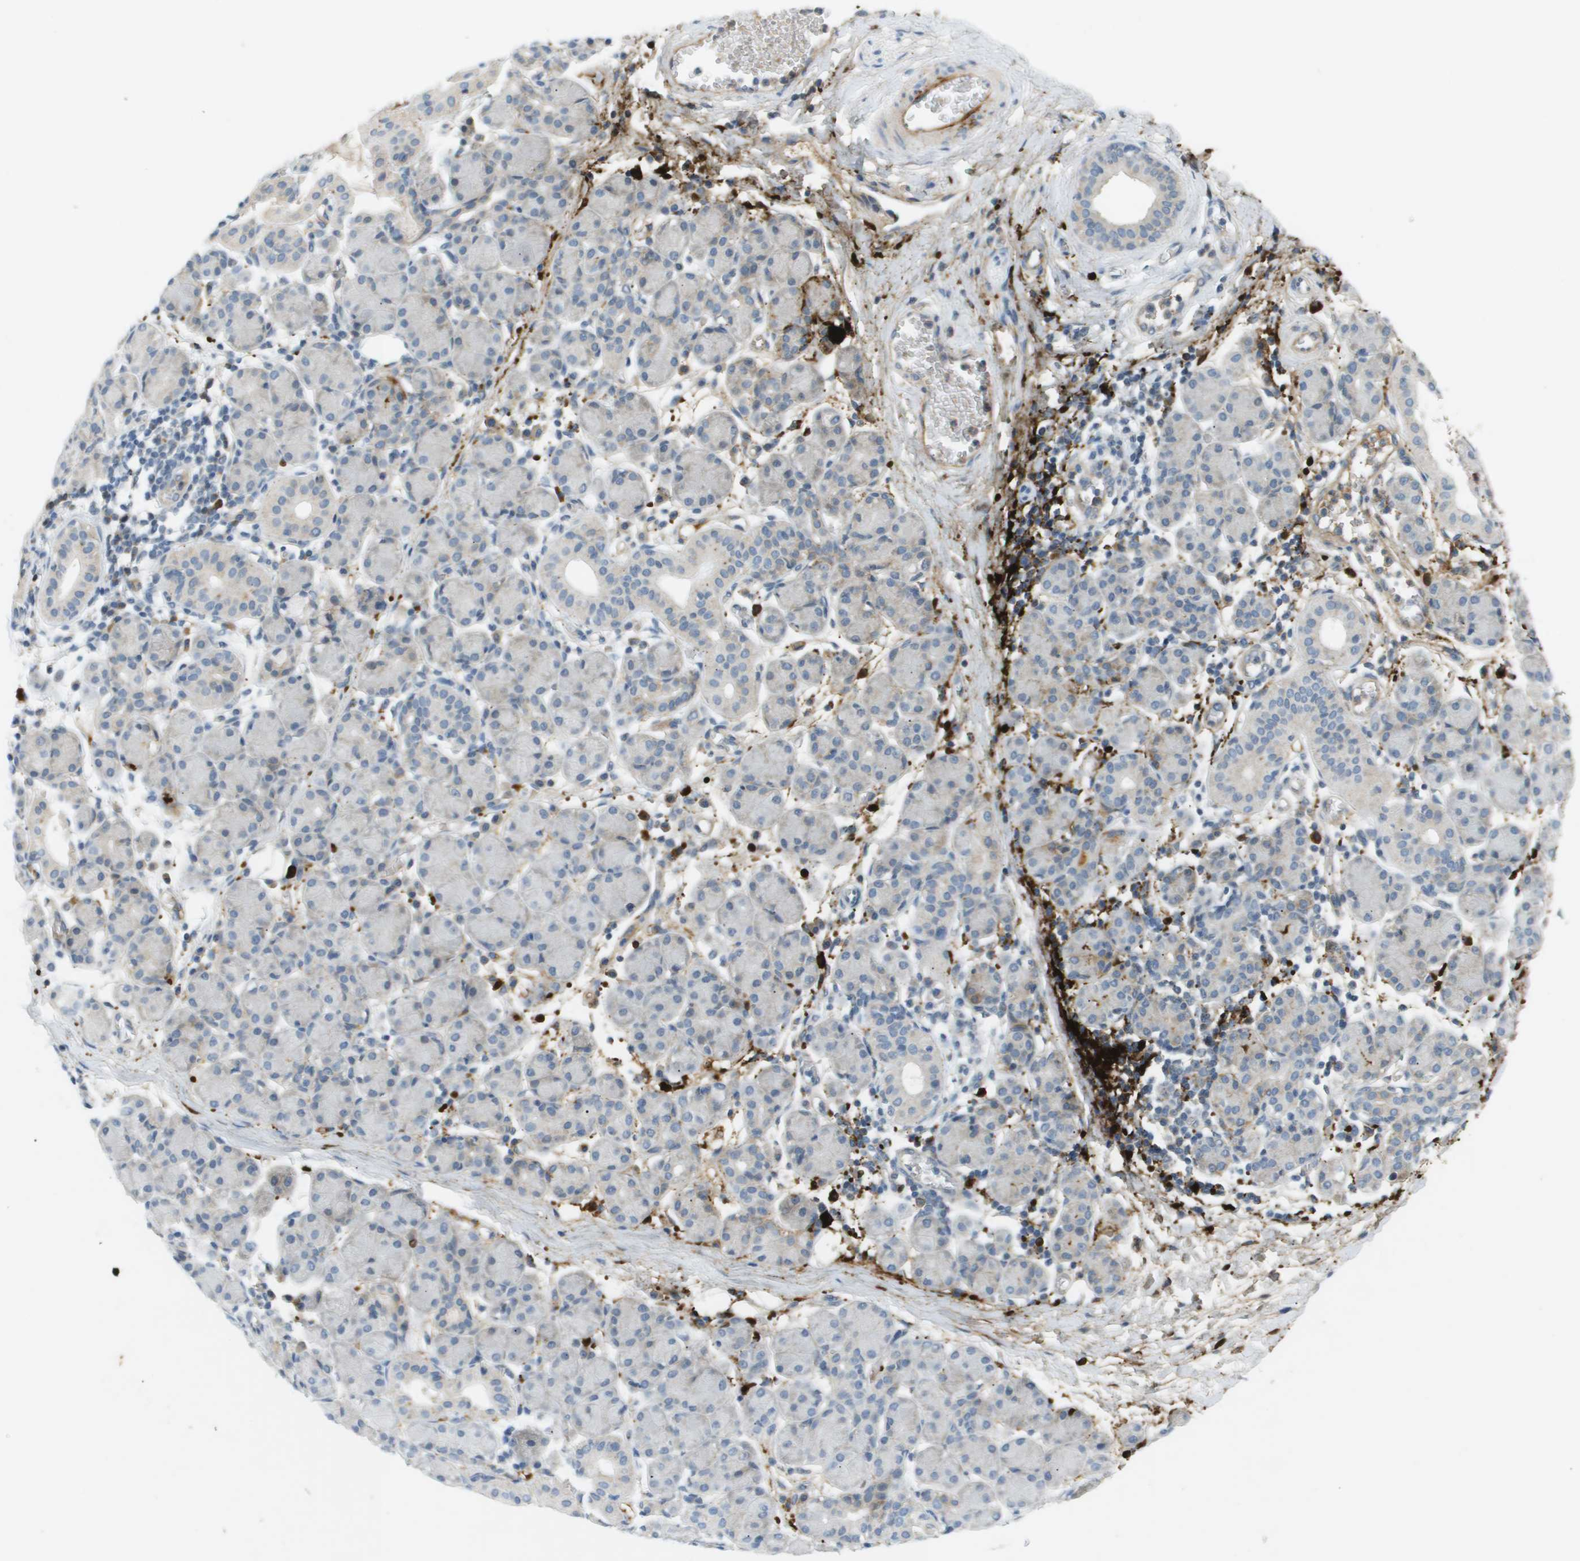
{"staining": {"intensity": "weak", "quantity": "<25%", "location": "cytoplasmic/membranous"}, "tissue": "salivary gland", "cell_type": "Glandular cells", "image_type": "normal", "snomed": [{"axis": "morphology", "description": "Normal tissue, NOS"}, {"axis": "morphology", "description": "Inflammation, NOS"}, {"axis": "topography", "description": "Lymph node"}, {"axis": "topography", "description": "Salivary gland"}], "caption": "This is an immunohistochemistry (IHC) photomicrograph of unremarkable salivary gland. There is no expression in glandular cells.", "gene": "VTN", "patient": {"sex": "male", "age": 3}}